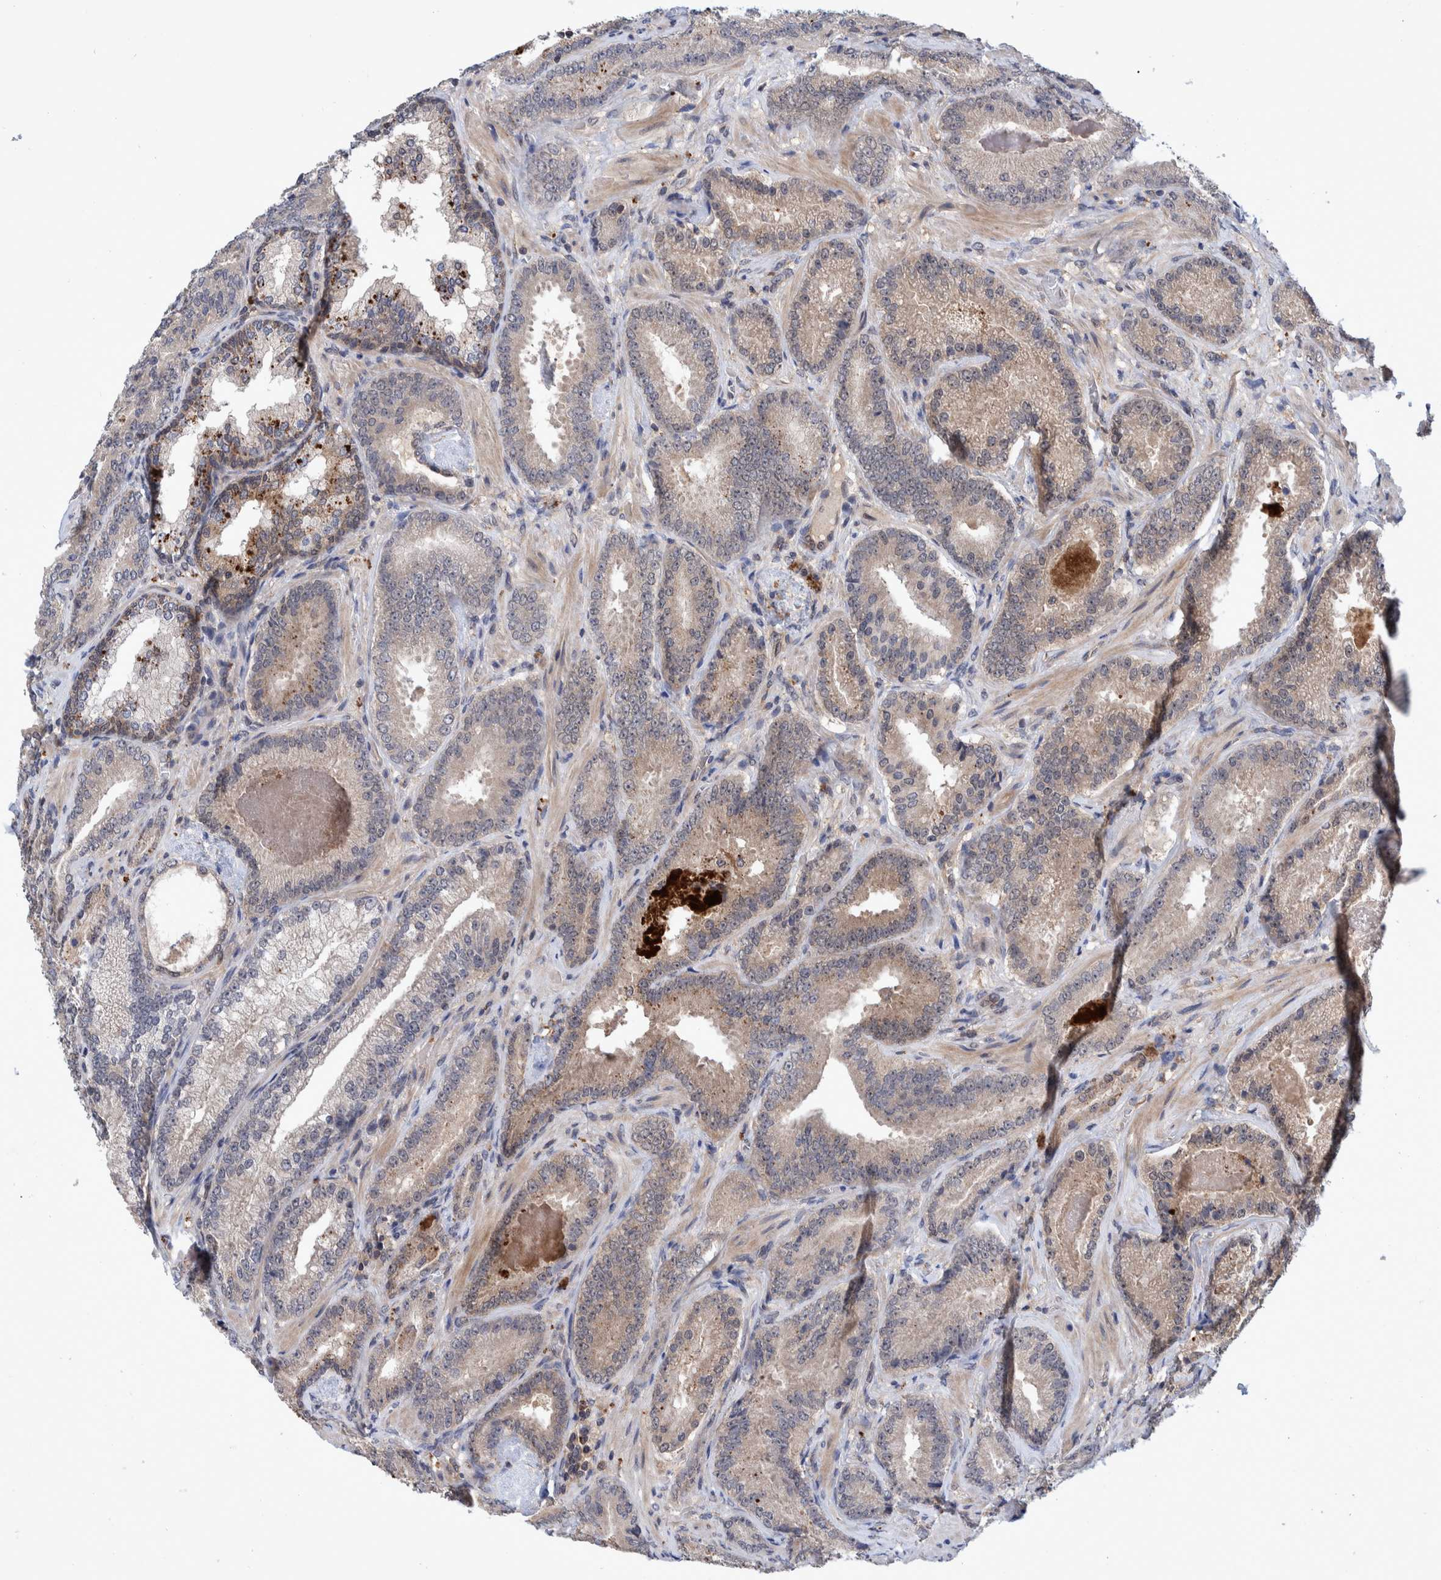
{"staining": {"intensity": "weak", "quantity": "<25%", "location": "cytoplasmic/membranous"}, "tissue": "prostate cancer", "cell_type": "Tumor cells", "image_type": "cancer", "snomed": [{"axis": "morphology", "description": "Adenocarcinoma, Low grade"}, {"axis": "topography", "description": "Prostate"}], "caption": "High magnification brightfield microscopy of adenocarcinoma (low-grade) (prostate) stained with DAB (3,3'-diaminobenzidine) (brown) and counterstained with hematoxylin (blue): tumor cells show no significant positivity.", "gene": "PLPBP", "patient": {"sex": "male", "age": 51}}